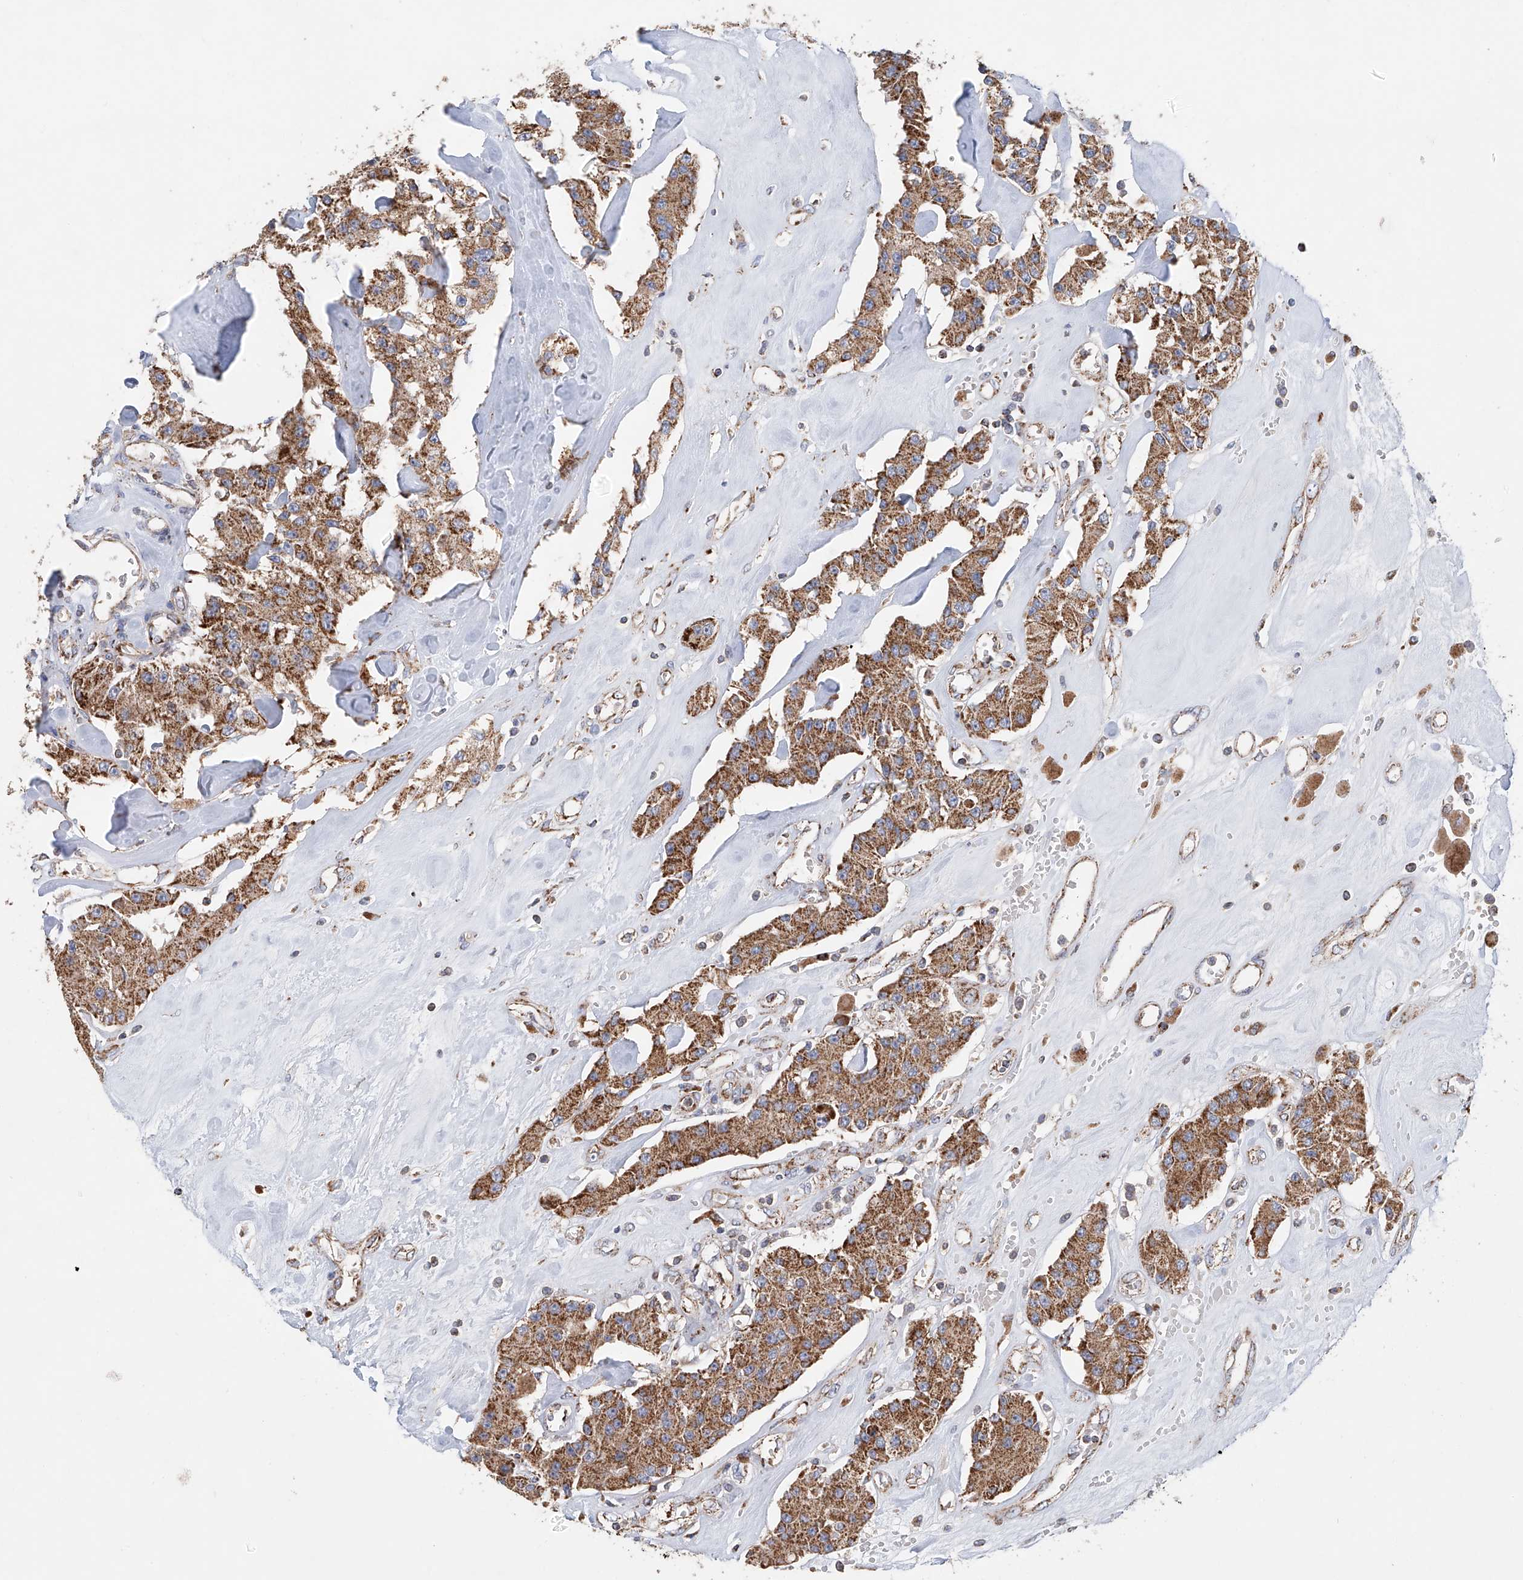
{"staining": {"intensity": "moderate", "quantity": ">75%", "location": "cytoplasmic/membranous"}, "tissue": "carcinoid", "cell_type": "Tumor cells", "image_type": "cancer", "snomed": [{"axis": "morphology", "description": "Carcinoid, malignant, NOS"}, {"axis": "topography", "description": "Pancreas"}], "caption": "Brown immunohistochemical staining in carcinoid demonstrates moderate cytoplasmic/membranous staining in approximately >75% of tumor cells. The protein is shown in brown color, while the nuclei are stained blue.", "gene": "MCL1", "patient": {"sex": "male", "age": 41}}